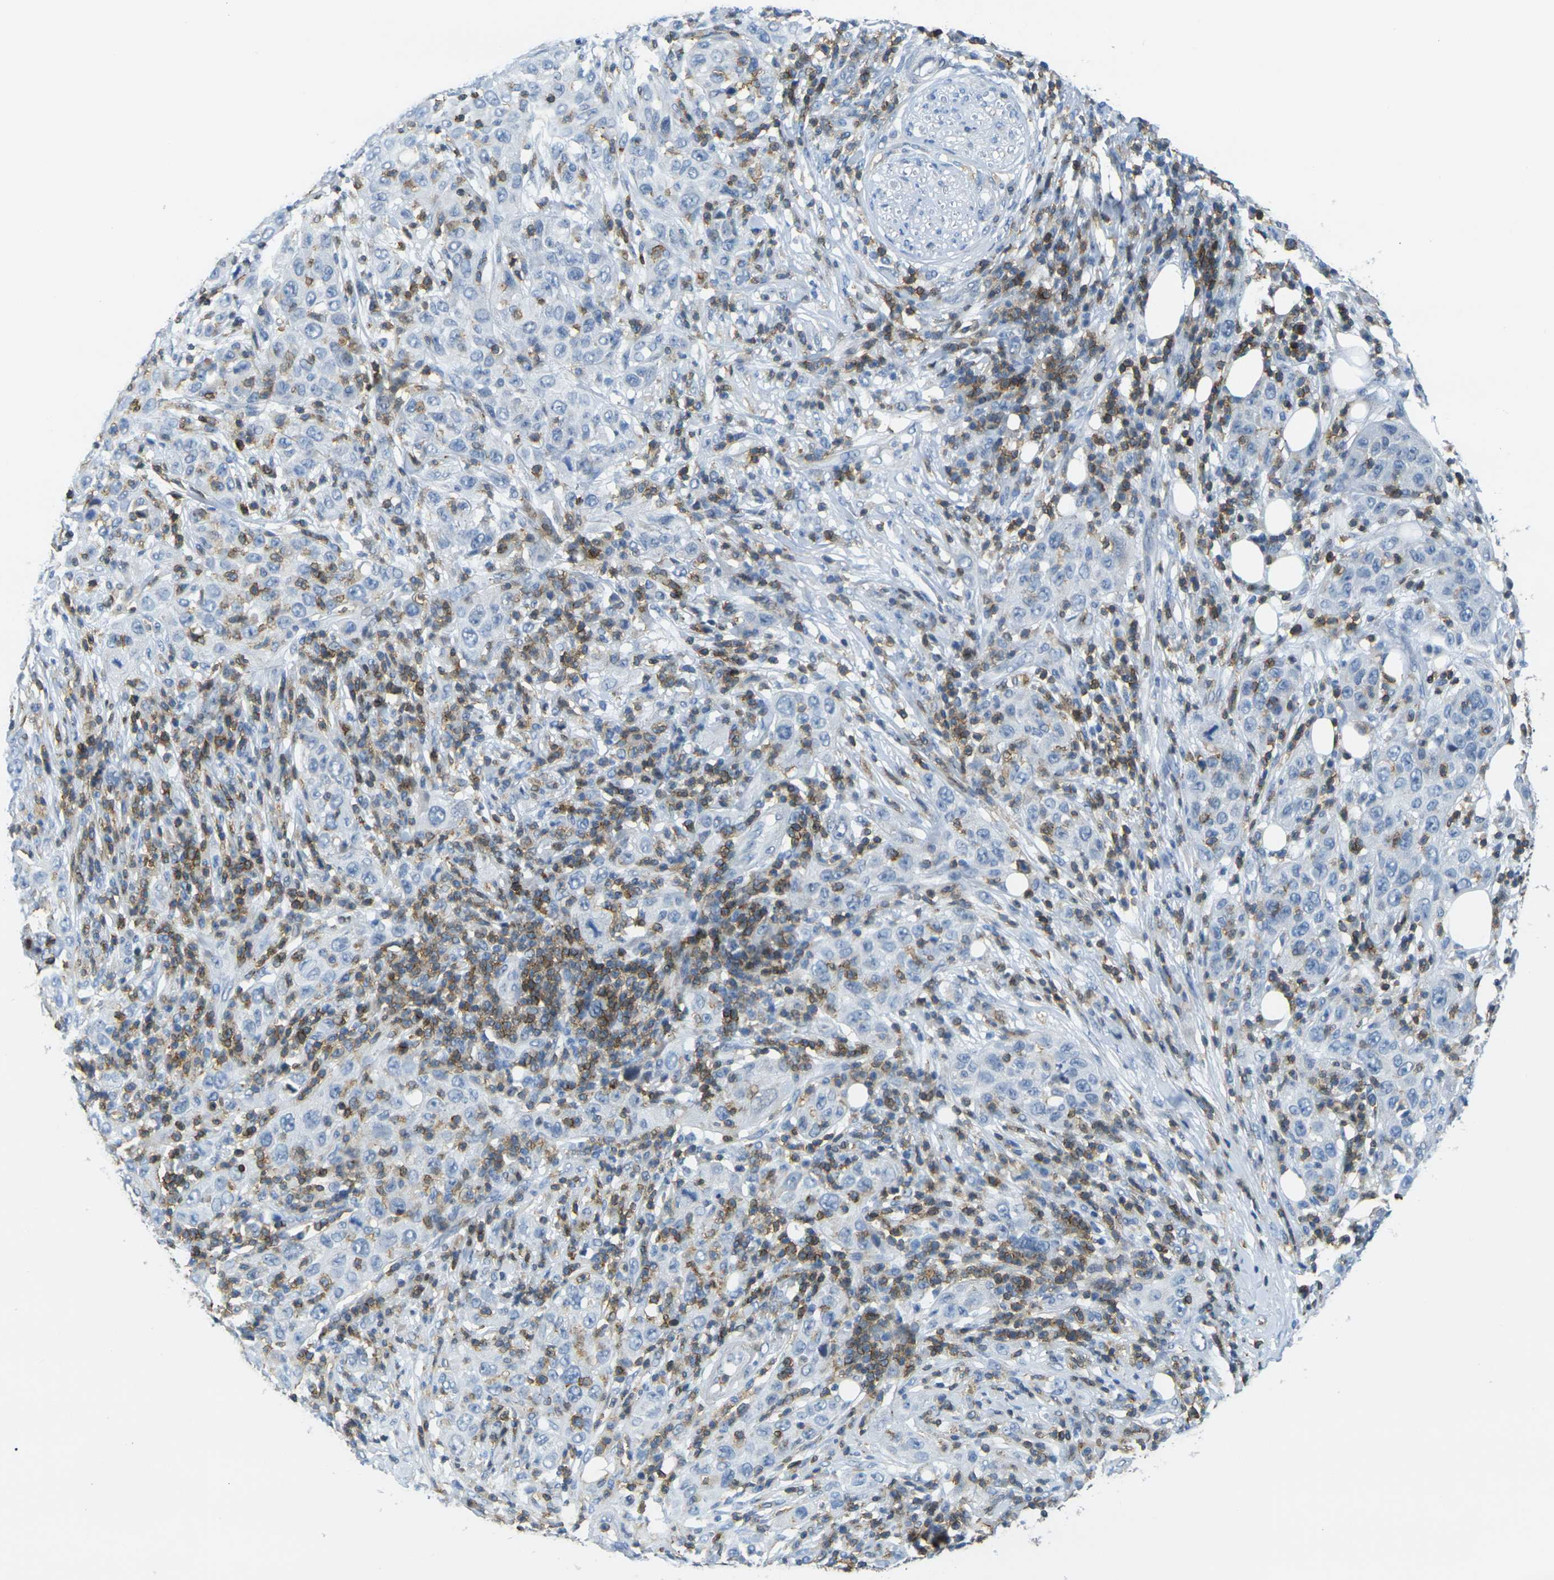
{"staining": {"intensity": "negative", "quantity": "none", "location": "none"}, "tissue": "skin cancer", "cell_type": "Tumor cells", "image_type": "cancer", "snomed": [{"axis": "morphology", "description": "Squamous cell carcinoma, NOS"}, {"axis": "topography", "description": "Skin"}], "caption": "IHC of skin cancer reveals no positivity in tumor cells.", "gene": "CD3D", "patient": {"sex": "female", "age": 88}}